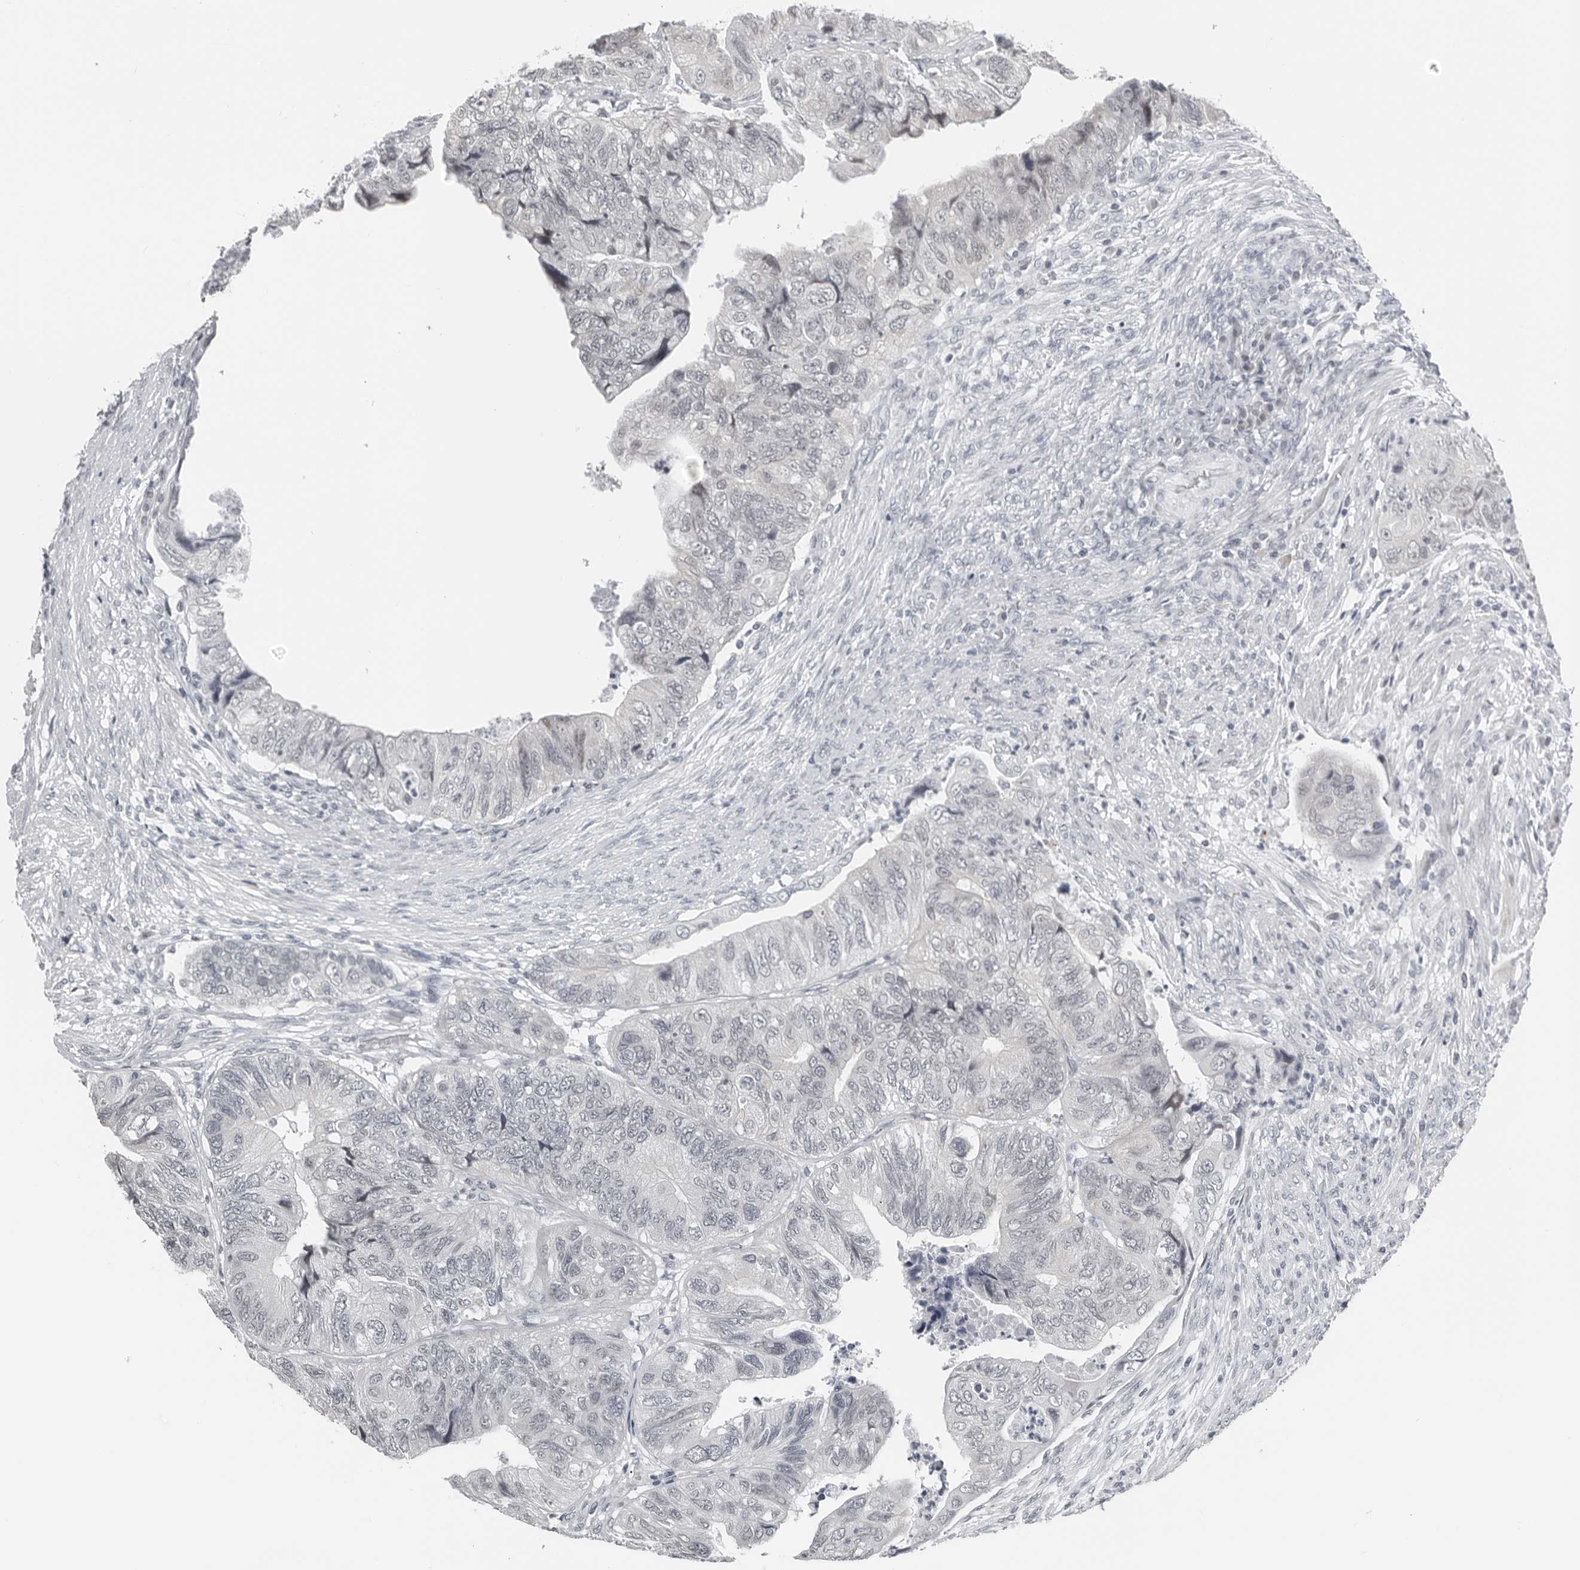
{"staining": {"intensity": "weak", "quantity": "<25%", "location": "nuclear"}, "tissue": "colorectal cancer", "cell_type": "Tumor cells", "image_type": "cancer", "snomed": [{"axis": "morphology", "description": "Adenocarcinoma, NOS"}, {"axis": "topography", "description": "Rectum"}], "caption": "Histopathology image shows no significant protein staining in tumor cells of adenocarcinoma (colorectal).", "gene": "PPP1R42", "patient": {"sex": "male", "age": 63}}